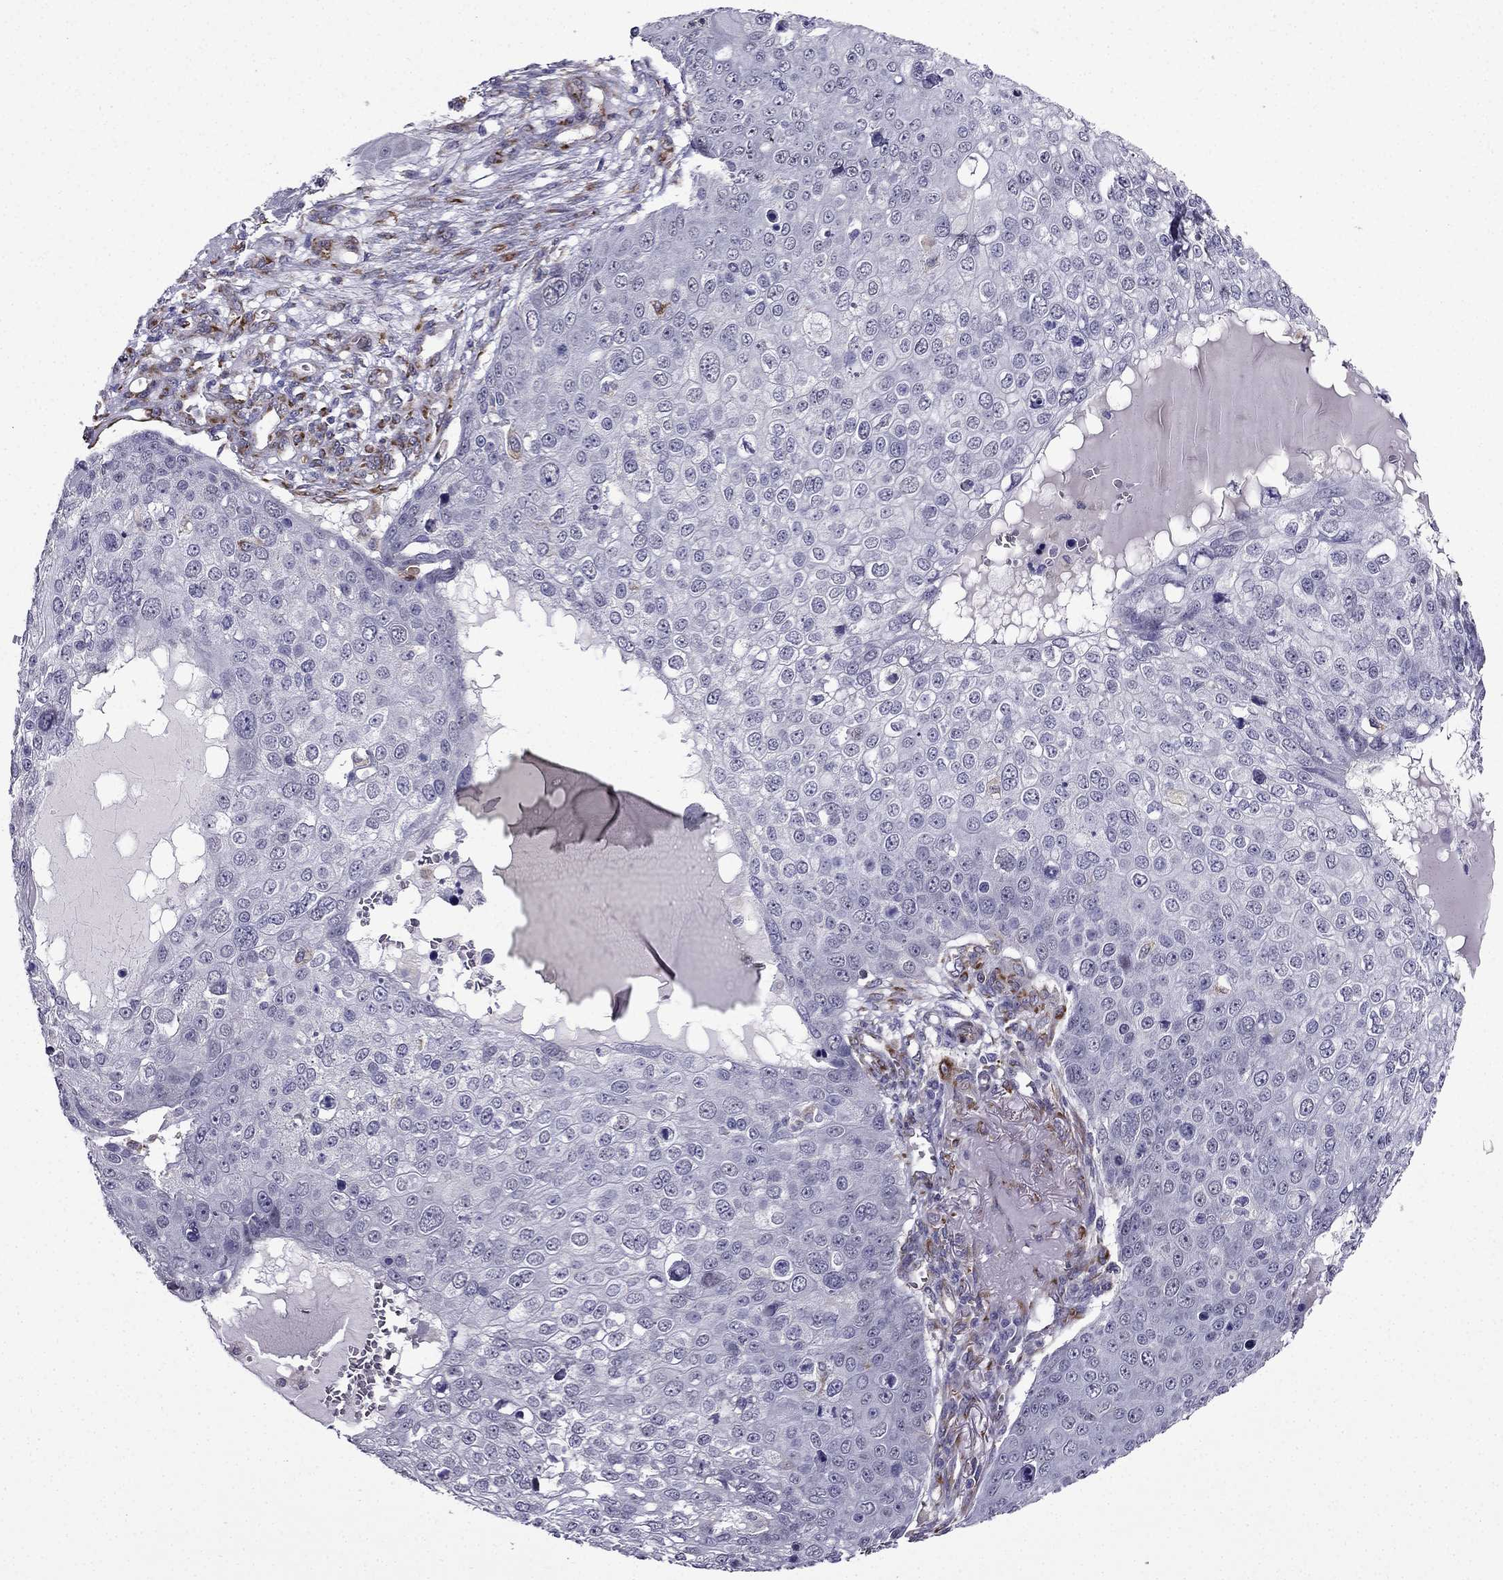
{"staining": {"intensity": "negative", "quantity": "none", "location": "none"}, "tissue": "skin cancer", "cell_type": "Tumor cells", "image_type": "cancer", "snomed": [{"axis": "morphology", "description": "Squamous cell carcinoma, NOS"}, {"axis": "topography", "description": "Skin"}], "caption": "There is no significant expression in tumor cells of skin cancer (squamous cell carcinoma).", "gene": "IKBIP", "patient": {"sex": "male", "age": 71}}